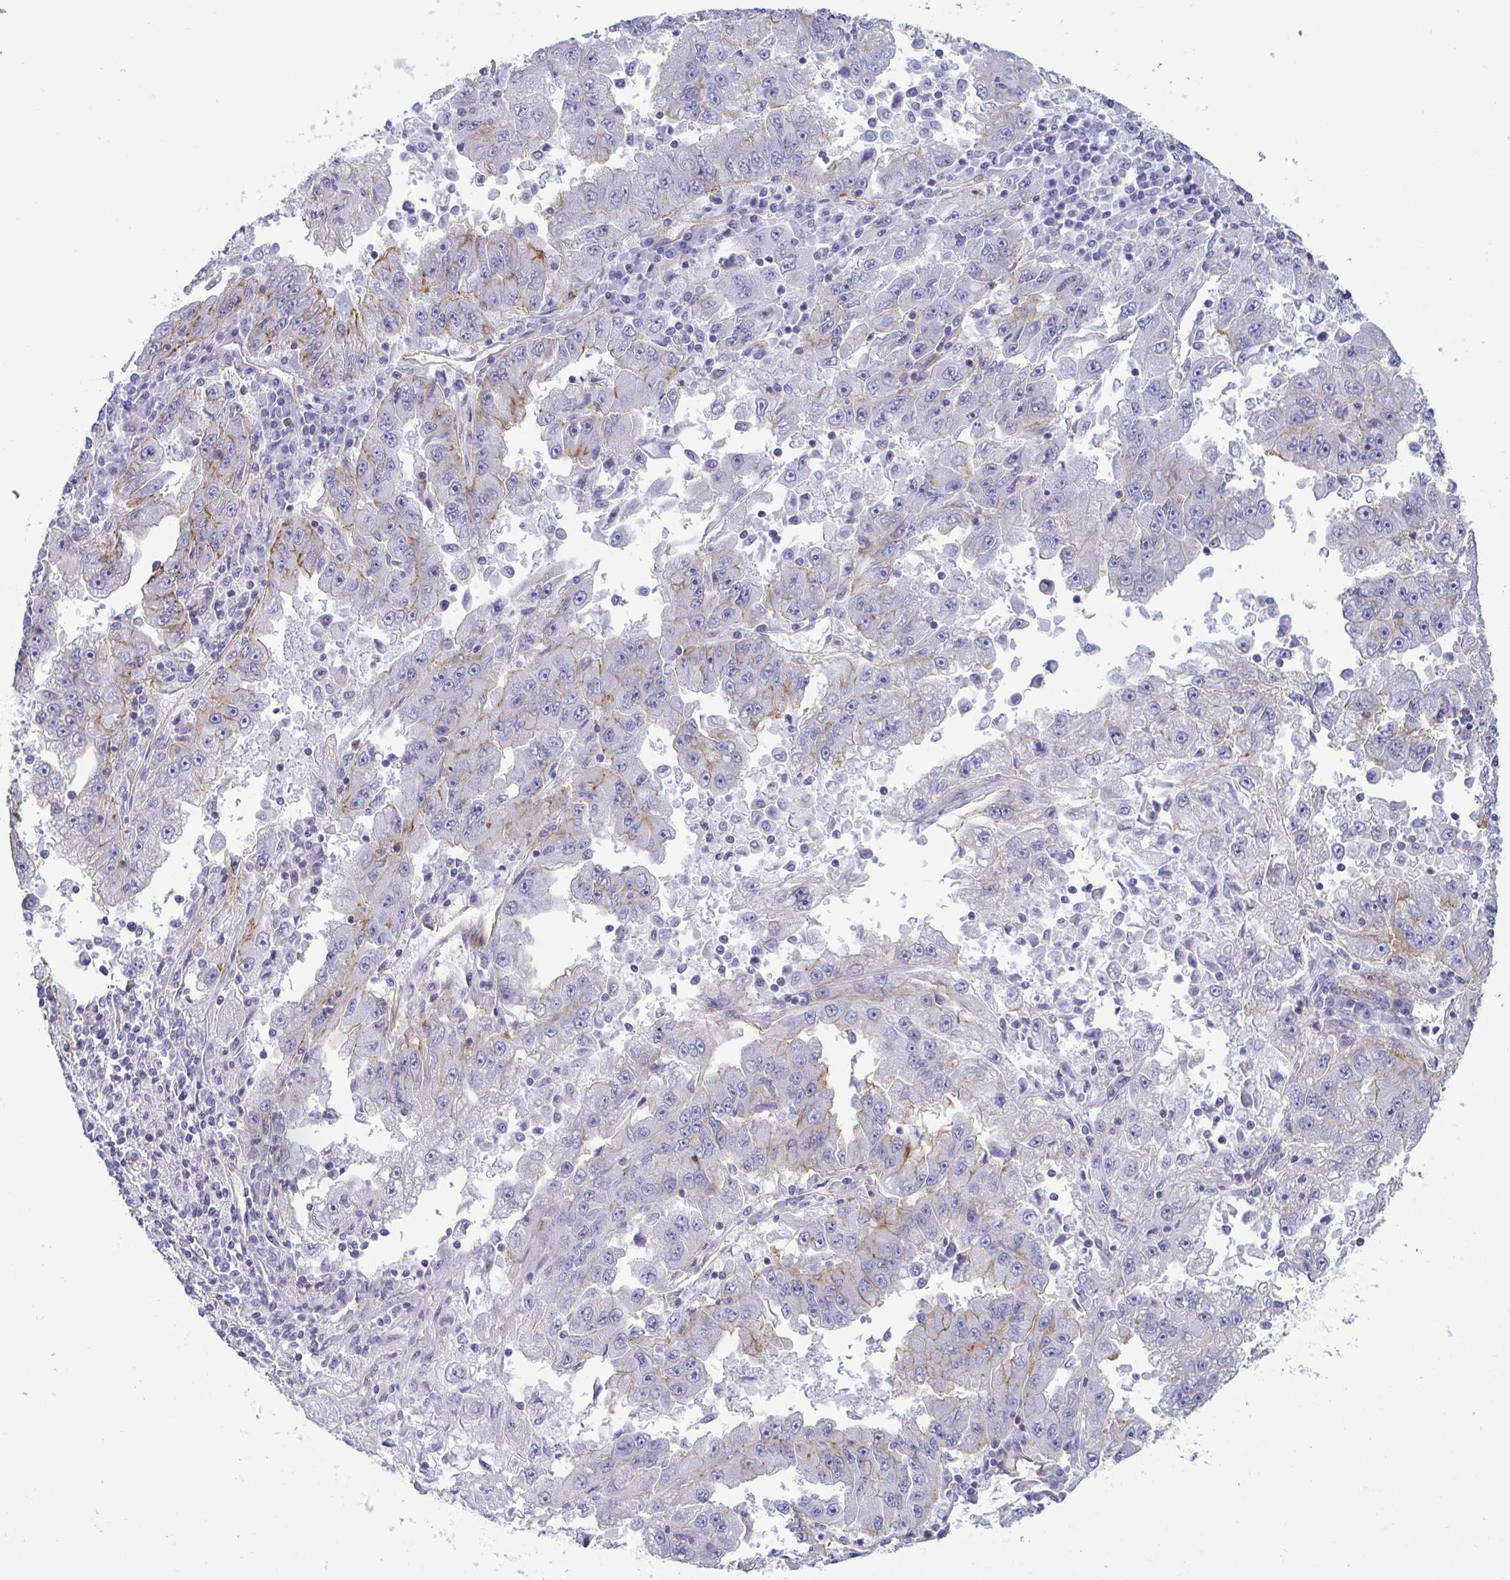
{"staining": {"intensity": "moderate", "quantity": "<25%", "location": "cytoplasmic/membranous"}, "tissue": "lung cancer", "cell_type": "Tumor cells", "image_type": "cancer", "snomed": [{"axis": "morphology", "description": "Adenocarcinoma, NOS"}, {"axis": "morphology", "description": "Adenocarcinoma primary or metastatic"}, {"axis": "topography", "description": "Lung"}], "caption": "Immunohistochemistry (IHC) (DAB (3,3'-diaminobenzidine)) staining of human adenocarcinoma (lung) shows moderate cytoplasmic/membranous protein positivity in approximately <25% of tumor cells.", "gene": "LIMA1", "patient": {"sex": "male", "age": 74}}